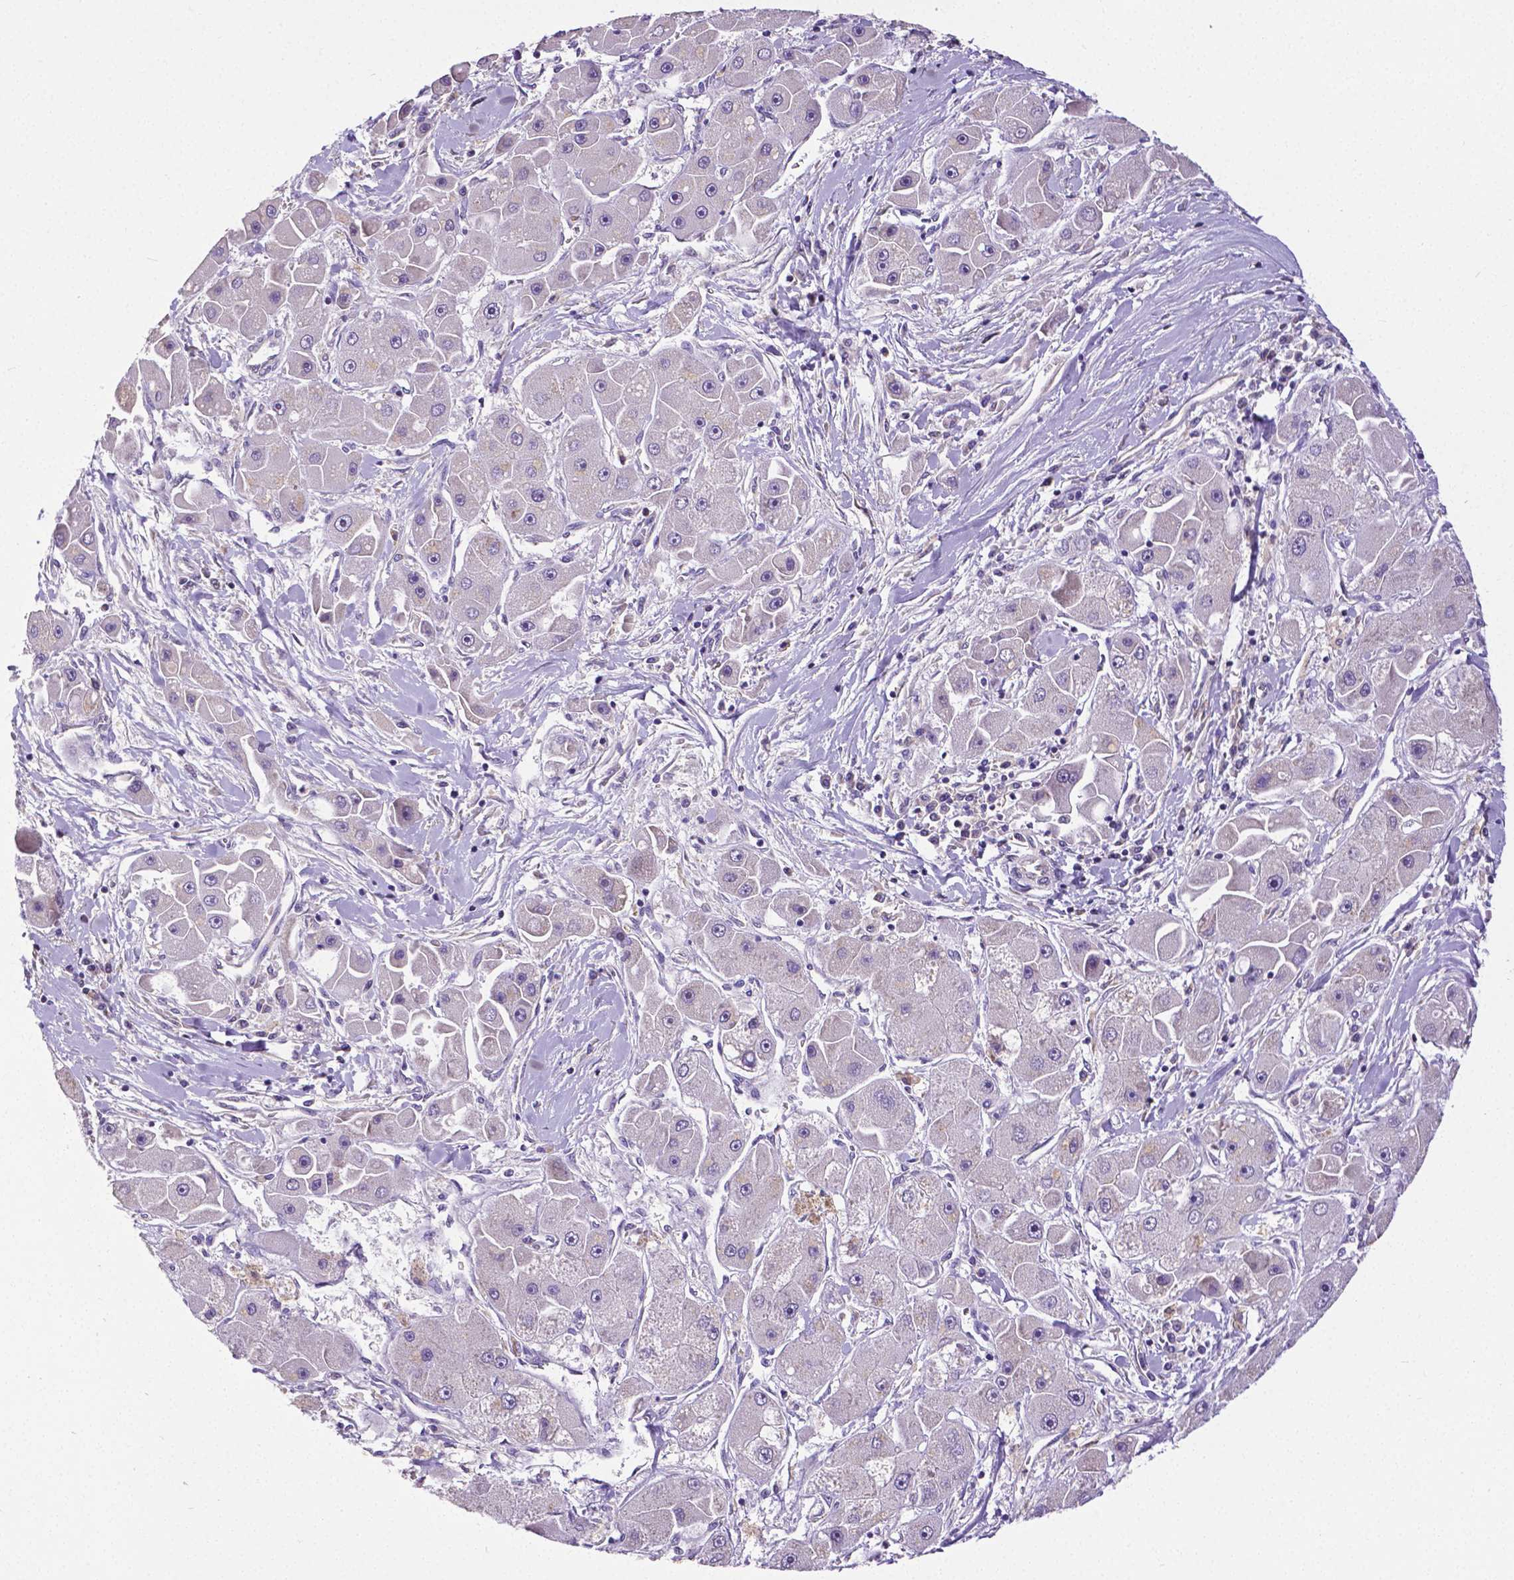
{"staining": {"intensity": "negative", "quantity": "none", "location": "none"}, "tissue": "liver cancer", "cell_type": "Tumor cells", "image_type": "cancer", "snomed": [{"axis": "morphology", "description": "Carcinoma, Hepatocellular, NOS"}, {"axis": "topography", "description": "Liver"}], "caption": "Tumor cells show no significant positivity in hepatocellular carcinoma (liver).", "gene": "DICER1", "patient": {"sex": "male", "age": 24}}